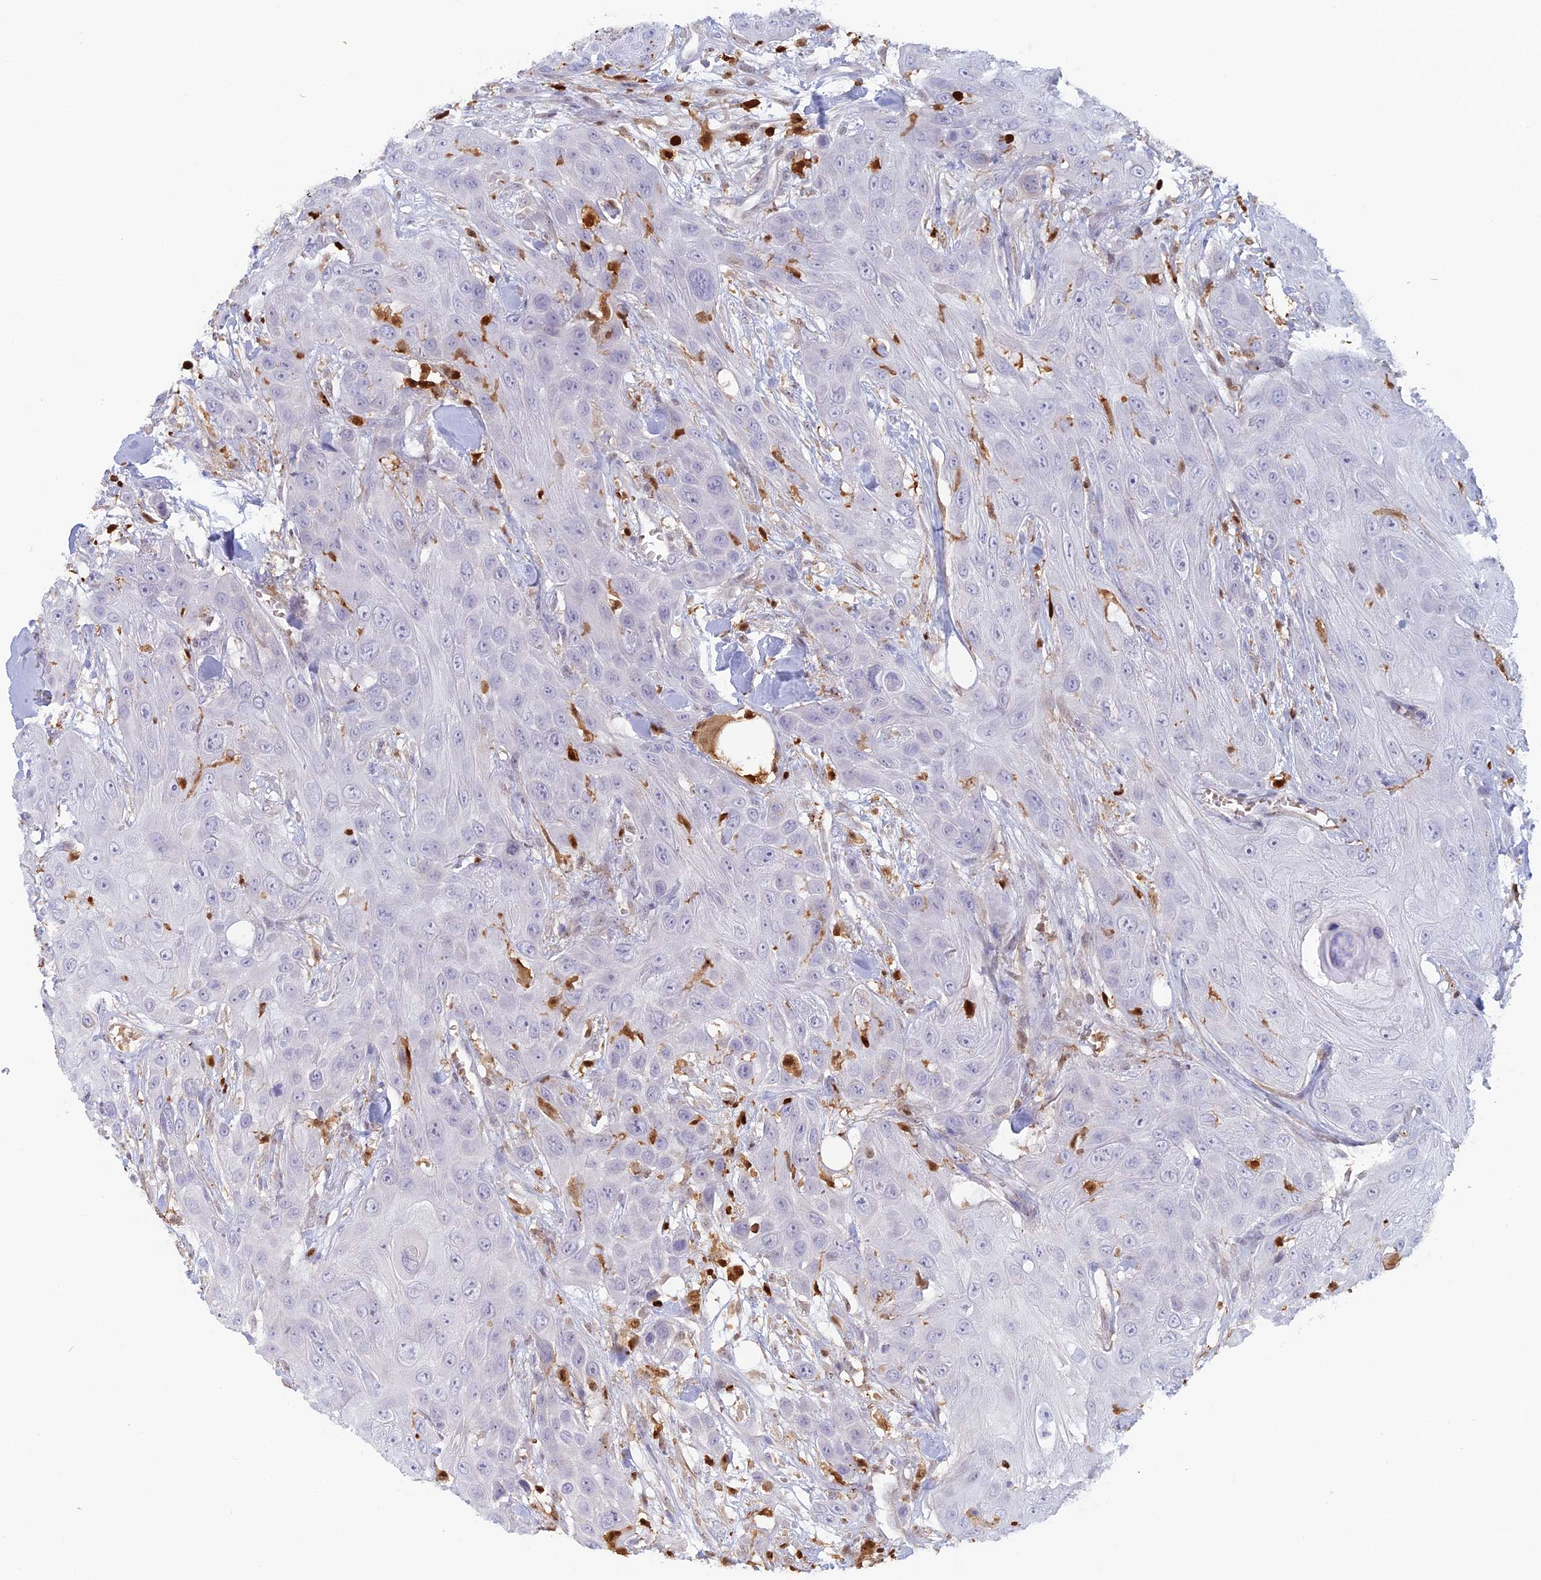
{"staining": {"intensity": "negative", "quantity": "none", "location": "none"}, "tissue": "head and neck cancer", "cell_type": "Tumor cells", "image_type": "cancer", "snomed": [{"axis": "morphology", "description": "Squamous cell carcinoma, NOS"}, {"axis": "topography", "description": "Head-Neck"}], "caption": "Histopathology image shows no significant protein expression in tumor cells of squamous cell carcinoma (head and neck). (DAB immunohistochemistry (IHC) visualized using brightfield microscopy, high magnification).", "gene": "PGBD4", "patient": {"sex": "male", "age": 81}}